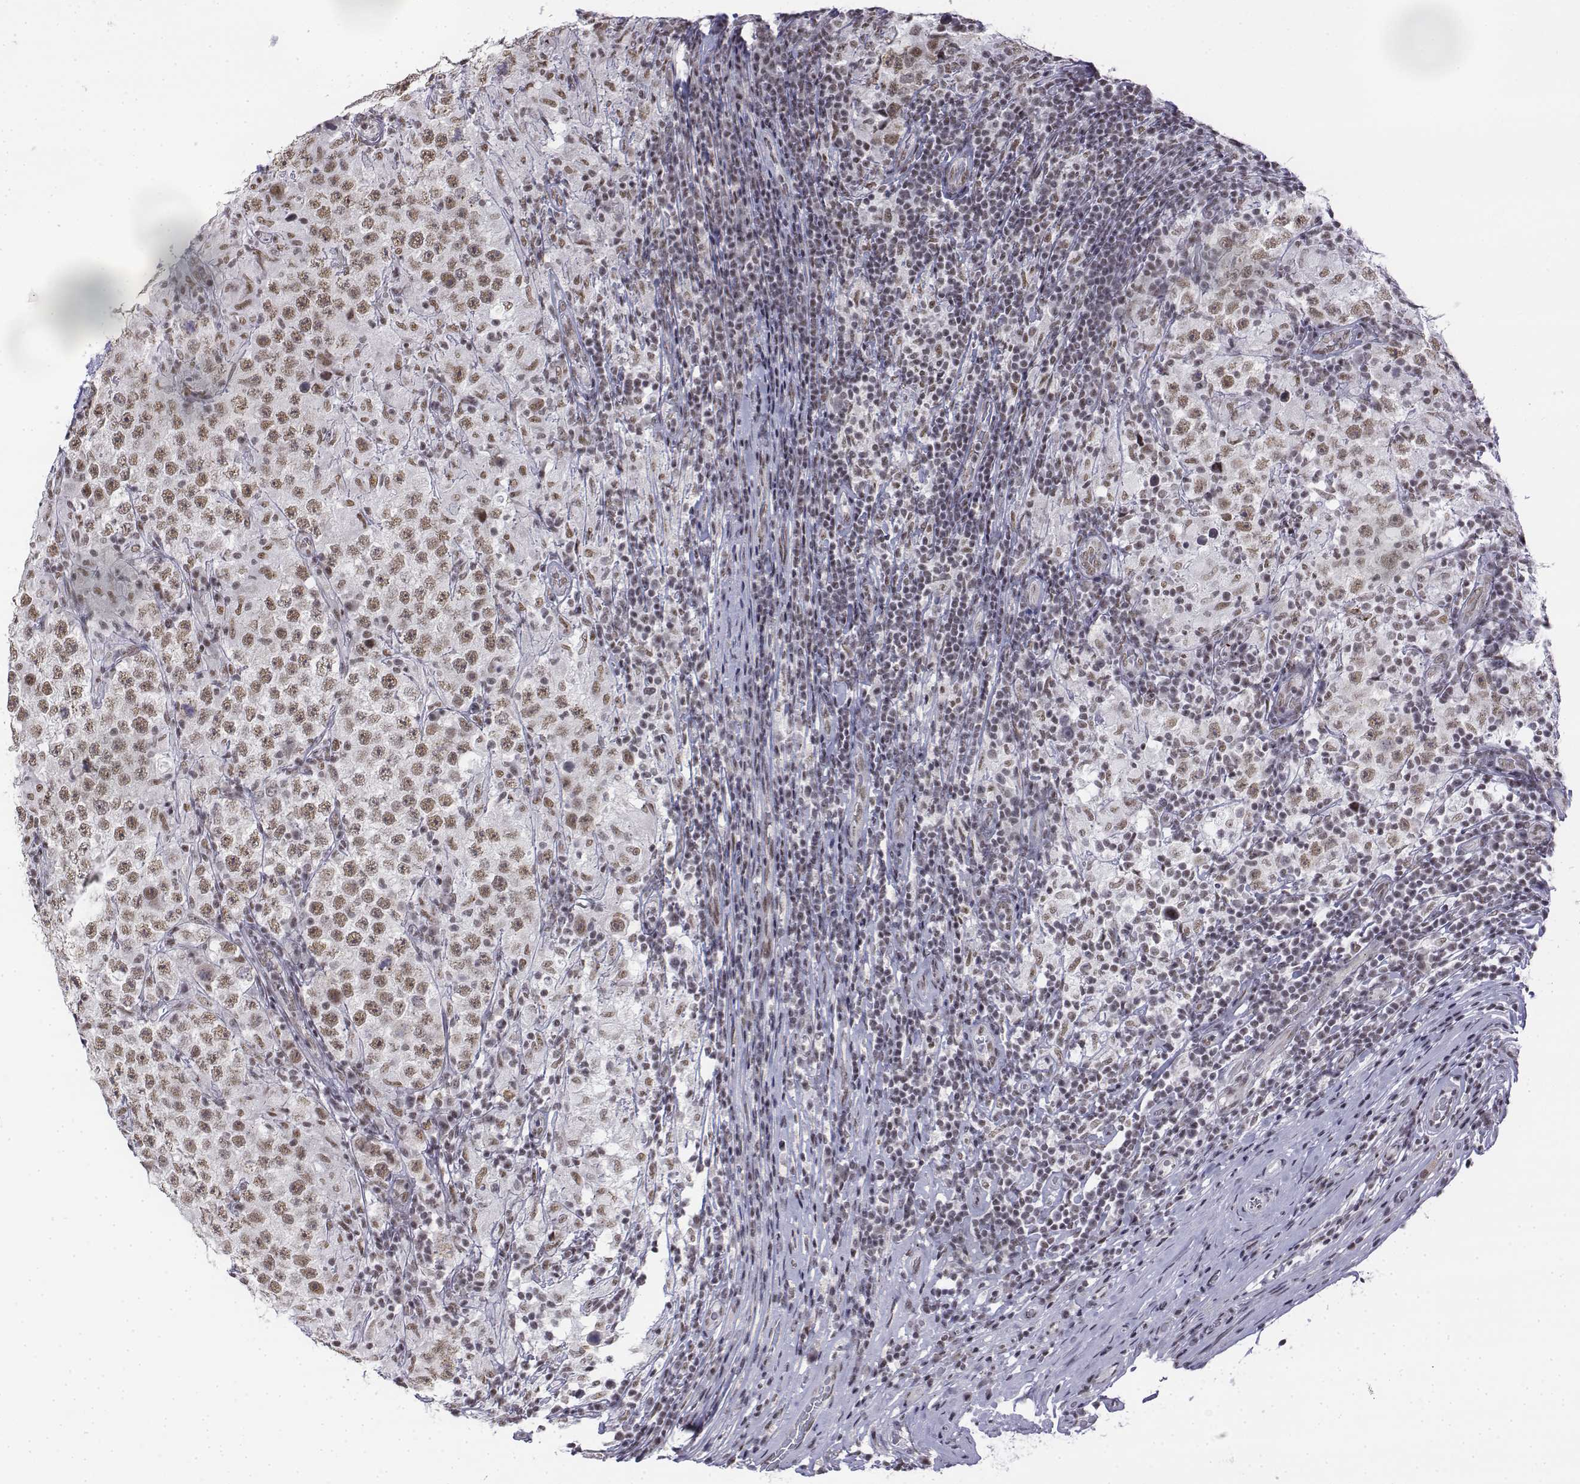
{"staining": {"intensity": "weak", "quantity": ">75%", "location": "nuclear"}, "tissue": "testis cancer", "cell_type": "Tumor cells", "image_type": "cancer", "snomed": [{"axis": "morphology", "description": "Seminoma, NOS"}, {"axis": "morphology", "description": "Carcinoma, Embryonal, NOS"}, {"axis": "topography", "description": "Testis"}], "caption": "Tumor cells display low levels of weak nuclear expression in approximately >75% of cells in embryonal carcinoma (testis). (DAB (3,3'-diaminobenzidine) = brown stain, brightfield microscopy at high magnification).", "gene": "SETD1A", "patient": {"sex": "male", "age": 41}}